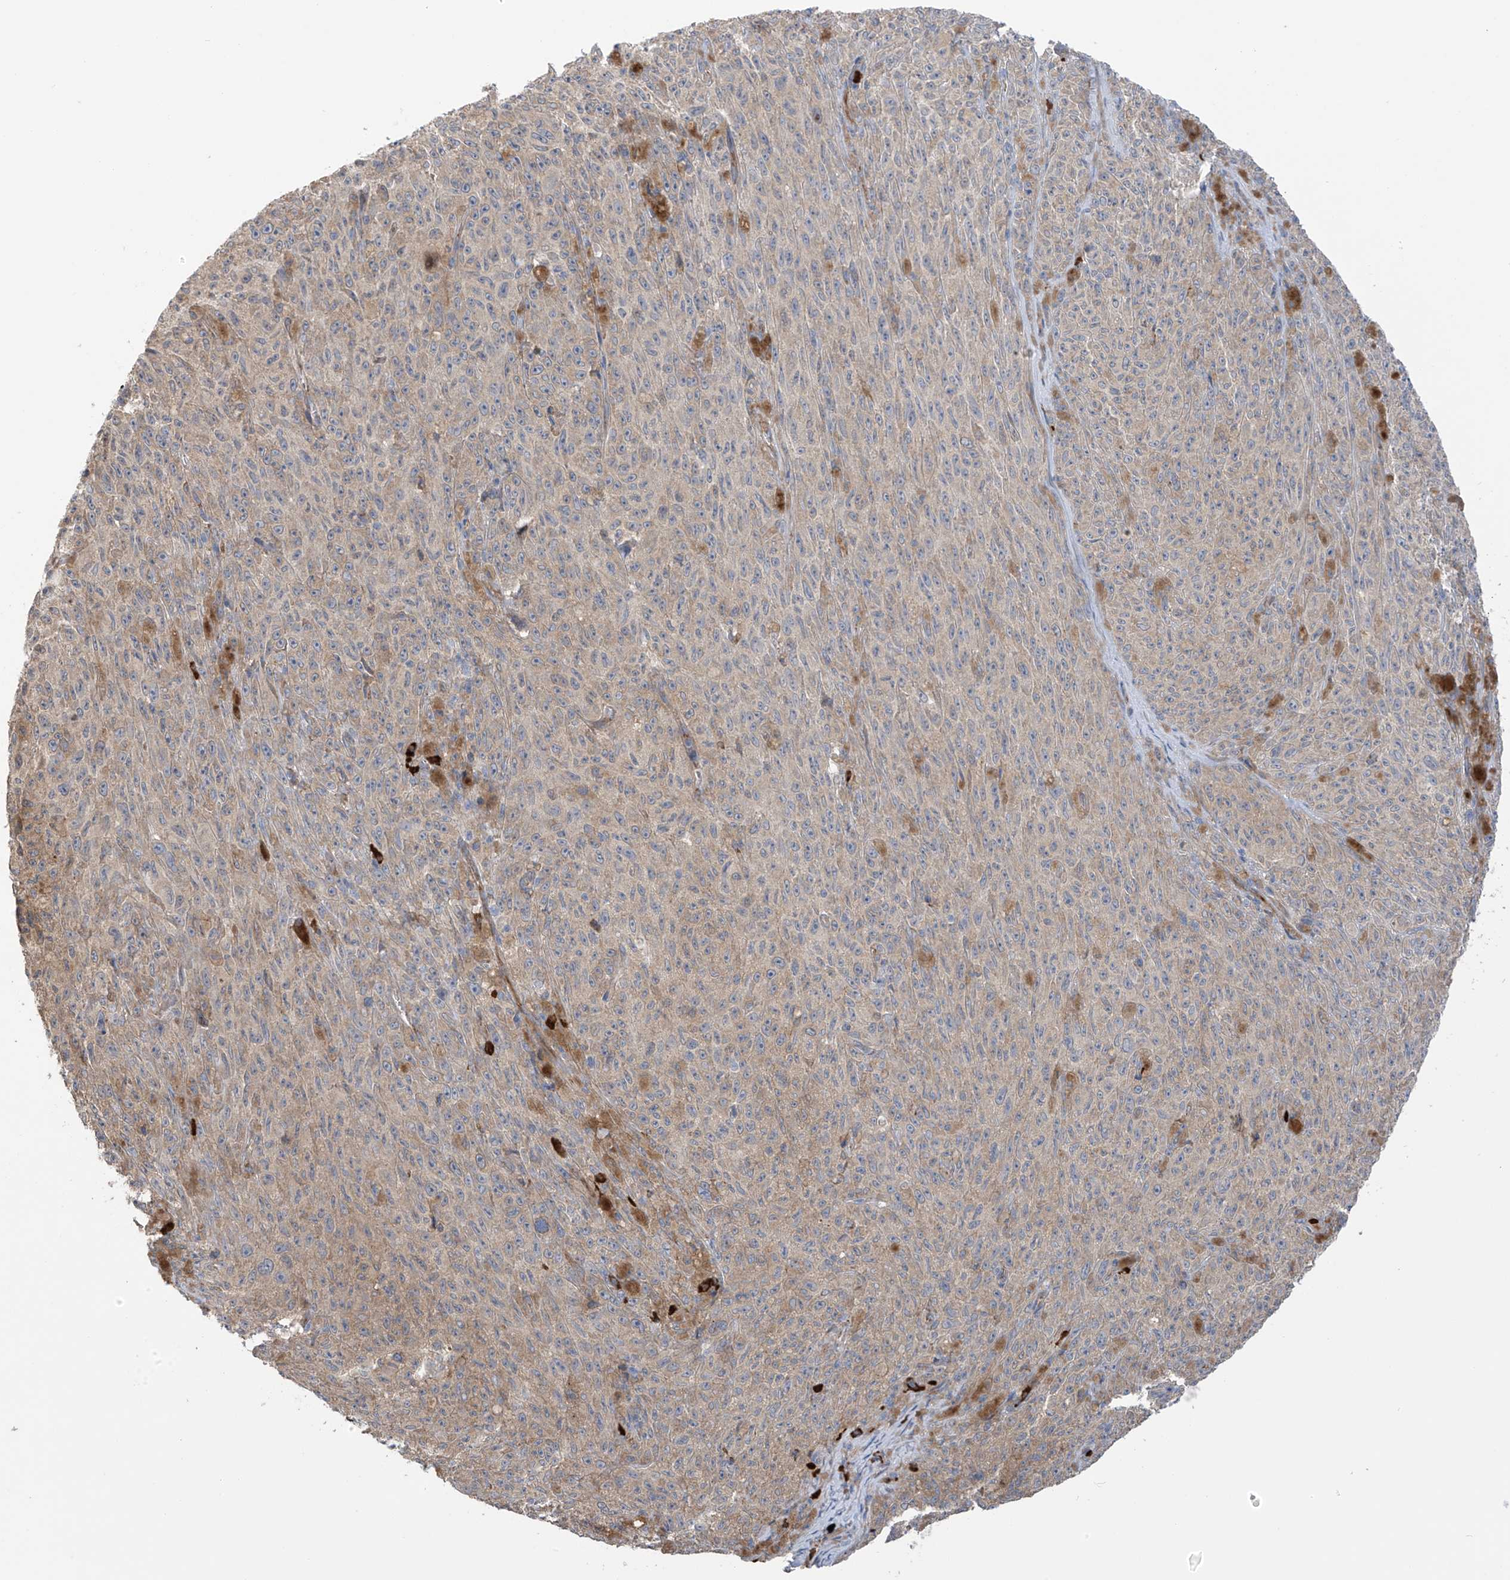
{"staining": {"intensity": "weak", "quantity": "25%-75%", "location": "cytoplasmic/membranous"}, "tissue": "melanoma", "cell_type": "Tumor cells", "image_type": "cancer", "snomed": [{"axis": "morphology", "description": "Malignant melanoma, NOS"}, {"axis": "topography", "description": "Skin"}], "caption": "Weak cytoplasmic/membranous protein staining is appreciated in about 25%-75% of tumor cells in malignant melanoma. The staining was performed using DAB (3,3'-diaminobenzidine) to visualize the protein expression in brown, while the nuclei were stained in blue with hematoxylin (Magnification: 20x).", "gene": "KIAA1522", "patient": {"sex": "female", "age": 82}}